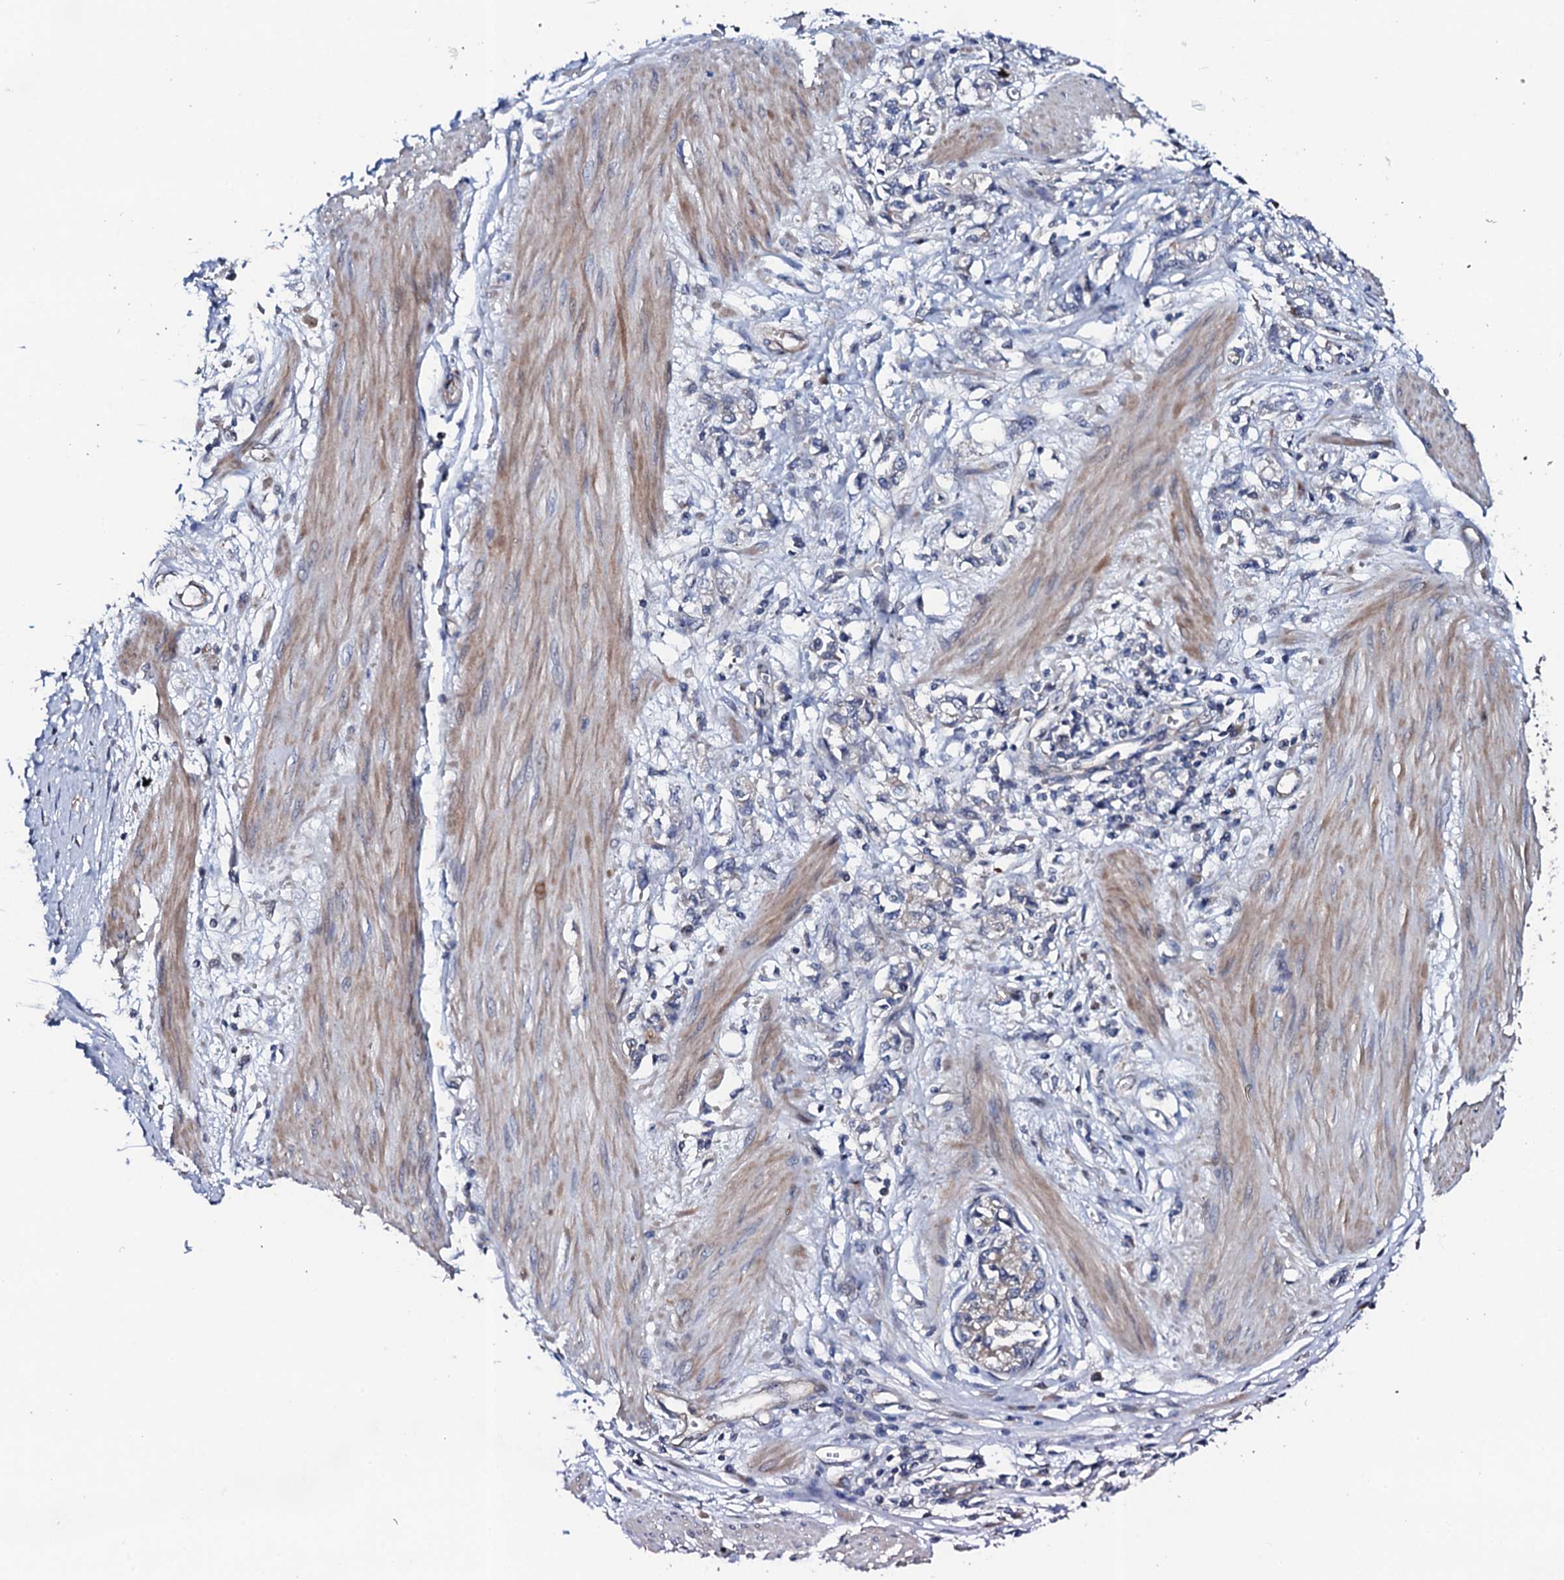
{"staining": {"intensity": "negative", "quantity": "none", "location": "none"}, "tissue": "stomach cancer", "cell_type": "Tumor cells", "image_type": "cancer", "snomed": [{"axis": "morphology", "description": "Adenocarcinoma, NOS"}, {"axis": "topography", "description": "Stomach"}], "caption": "Immunohistochemical staining of human stomach adenocarcinoma exhibits no significant staining in tumor cells.", "gene": "CIAO2A", "patient": {"sex": "female", "age": 76}}